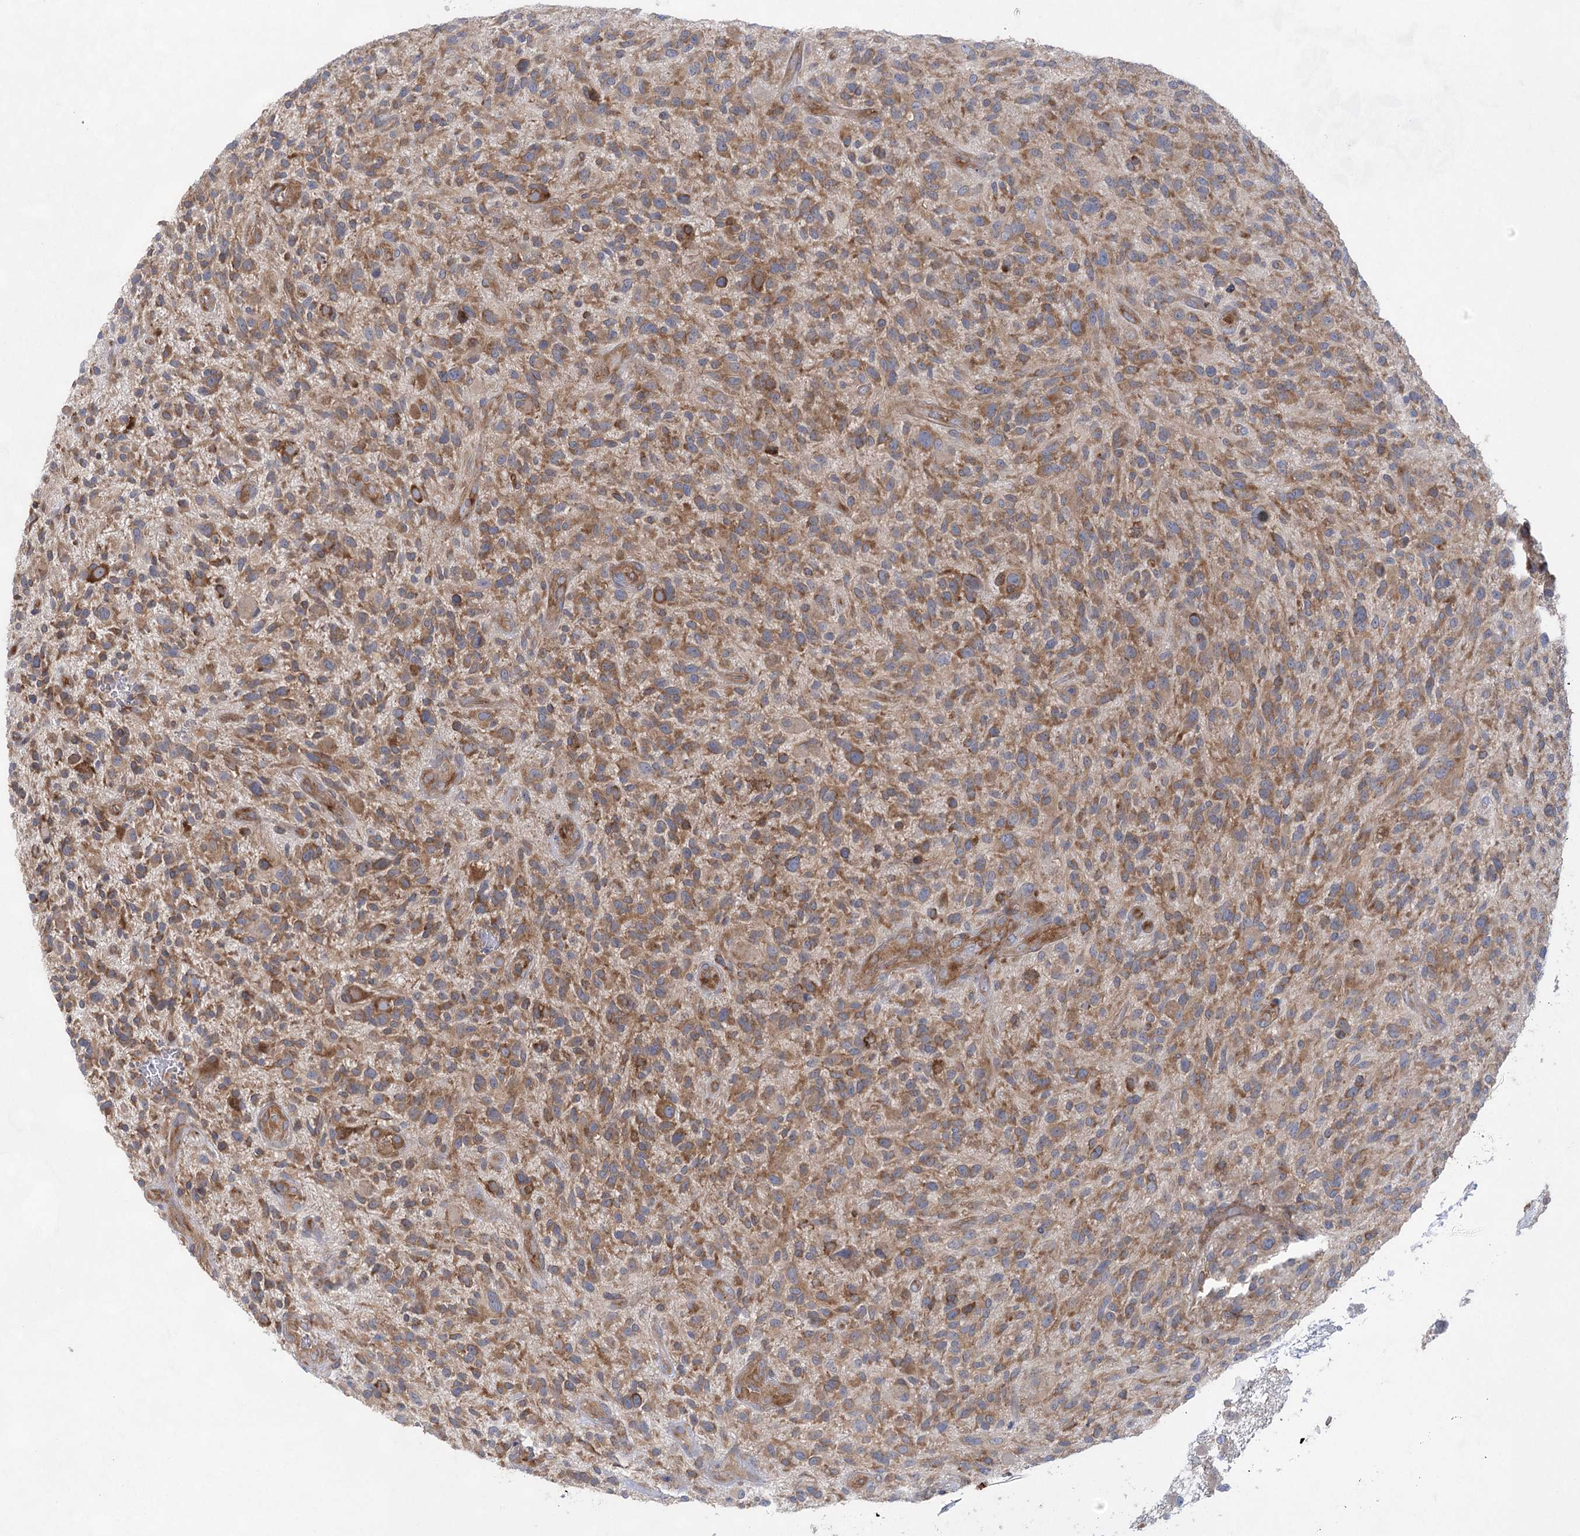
{"staining": {"intensity": "moderate", "quantity": ">75%", "location": "cytoplasmic/membranous"}, "tissue": "glioma", "cell_type": "Tumor cells", "image_type": "cancer", "snomed": [{"axis": "morphology", "description": "Glioma, malignant, High grade"}, {"axis": "topography", "description": "Brain"}], "caption": "A medium amount of moderate cytoplasmic/membranous staining is present in approximately >75% of tumor cells in high-grade glioma (malignant) tissue.", "gene": "EIF3A", "patient": {"sex": "male", "age": 47}}